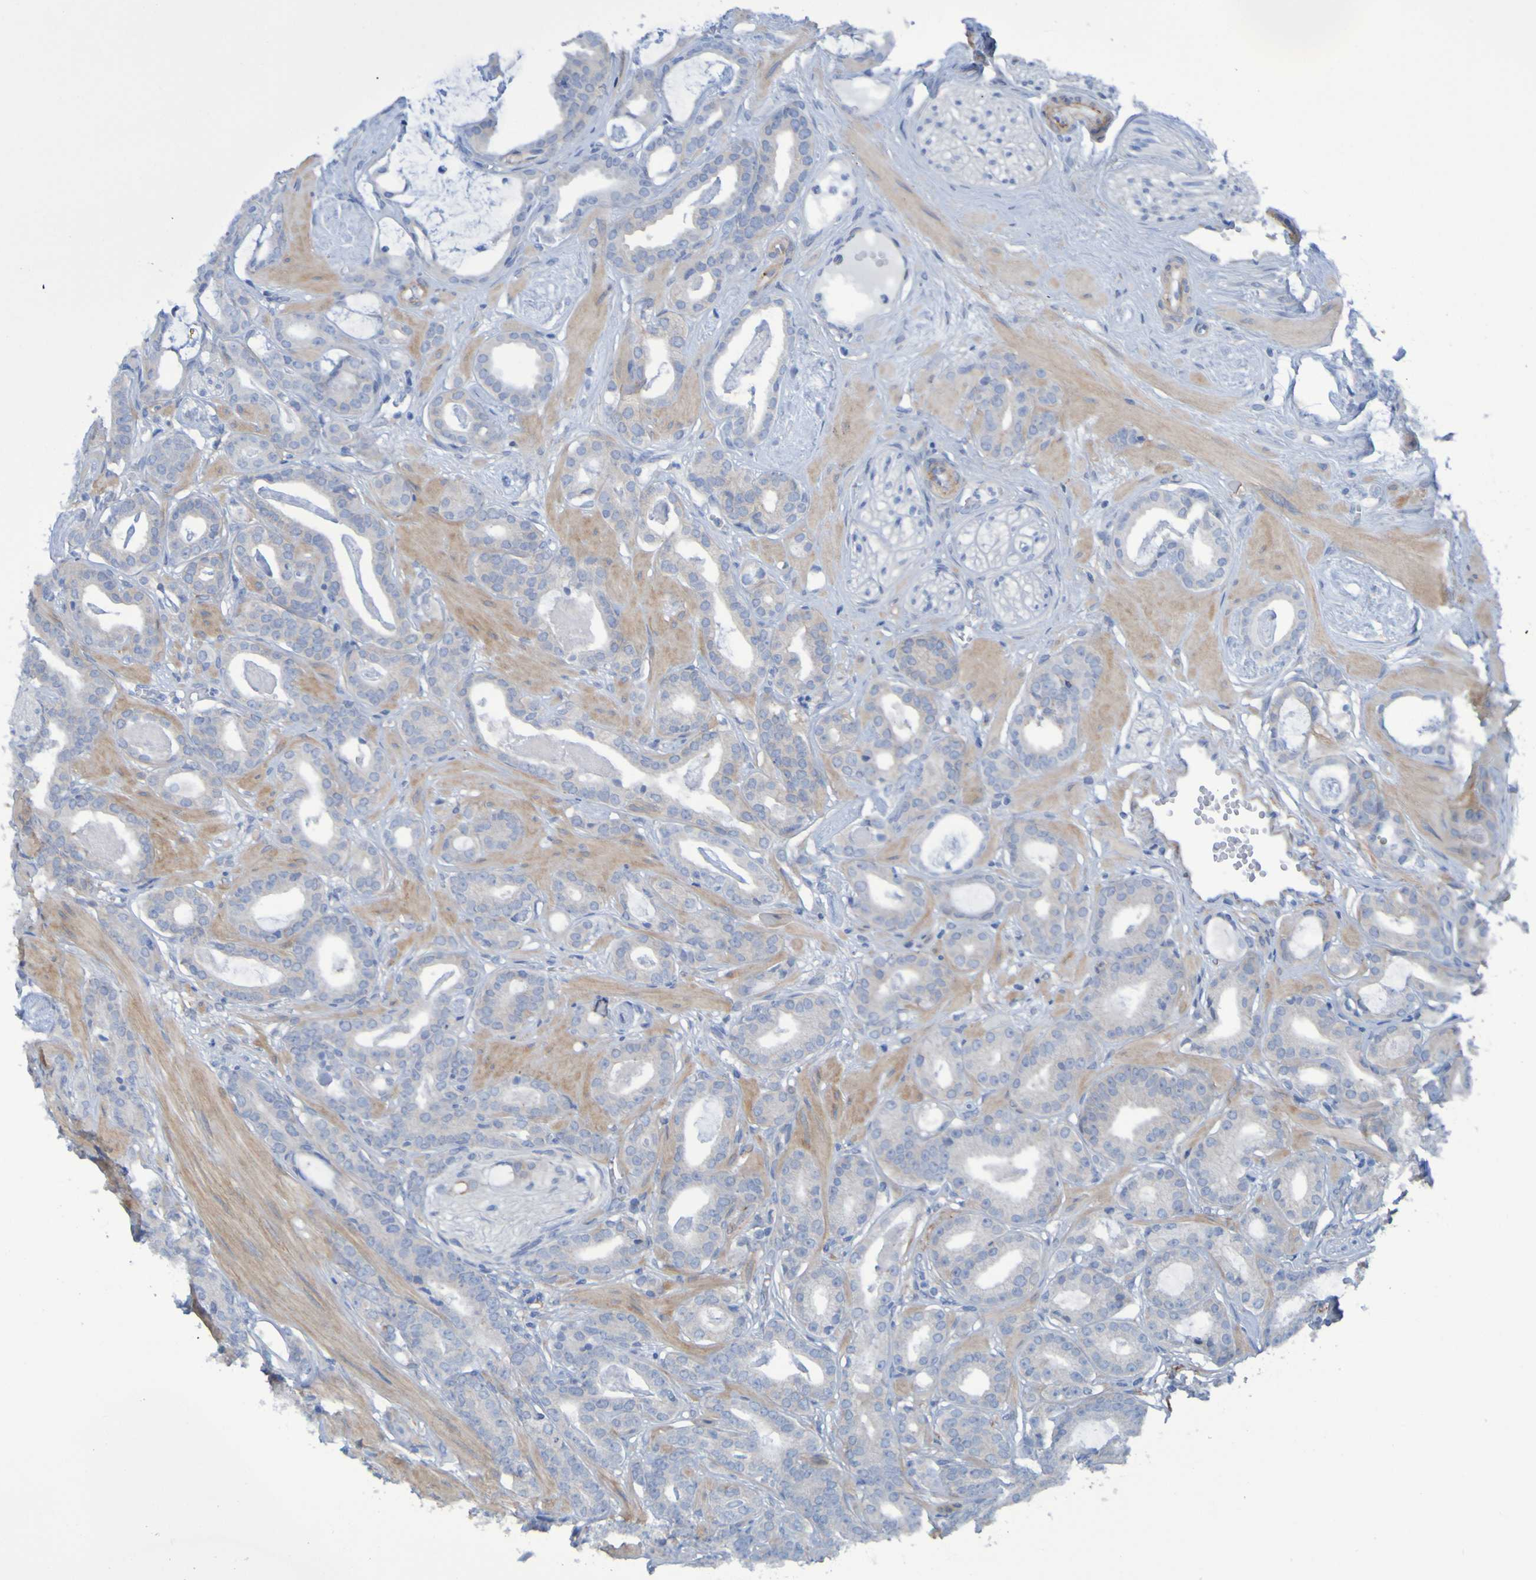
{"staining": {"intensity": "negative", "quantity": "none", "location": "none"}, "tissue": "prostate cancer", "cell_type": "Tumor cells", "image_type": "cancer", "snomed": [{"axis": "morphology", "description": "Adenocarcinoma, Low grade"}, {"axis": "topography", "description": "Prostate"}], "caption": "The immunohistochemistry (IHC) histopathology image has no significant expression in tumor cells of prostate cancer (low-grade adenocarcinoma) tissue. (DAB IHC, high magnification).", "gene": "LPP", "patient": {"sex": "male", "age": 53}}